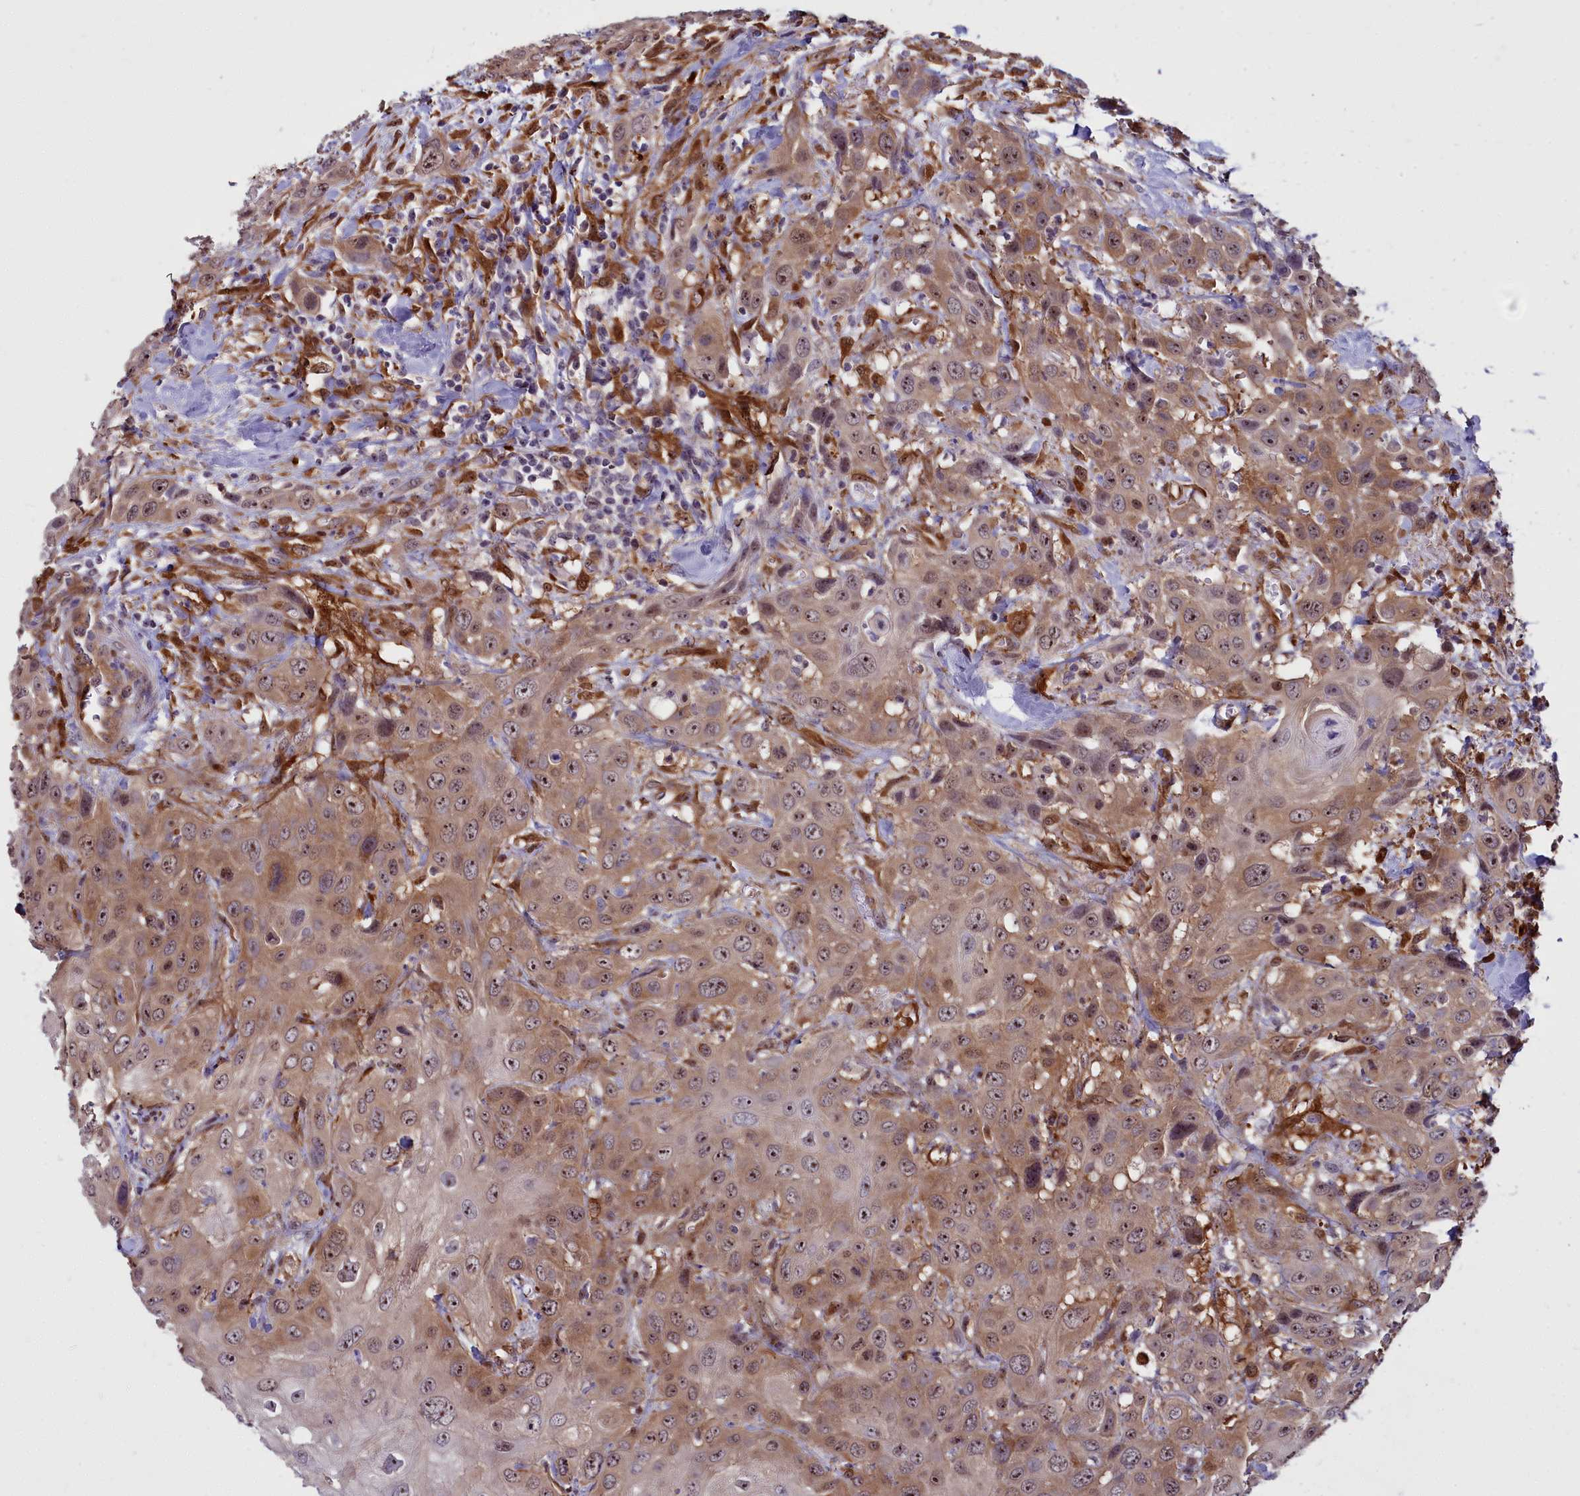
{"staining": {"intensity": "moderate", "quantity": ">75%", "location": "cytoplasmic/membranous"}, "tissue": "head and neck cancer", "cell_type": "Tumor cells", "image_type": "cancer", "snomed": [{"axis": "morphology", "description": "Squamous cell carcinoma, NOS"}, {"axis": "topography", "description": "Head-Neck"}], "caption": "There is medium levels of moderate cytoplasmic/membranous positivity in tumor cells of head and neck cancer (squamous cell carcinoma), as demonstrated by immunohistochemical staining (brown color).", "gene": "BCAR1", "patient": {"sex": "male", "age": 81}}